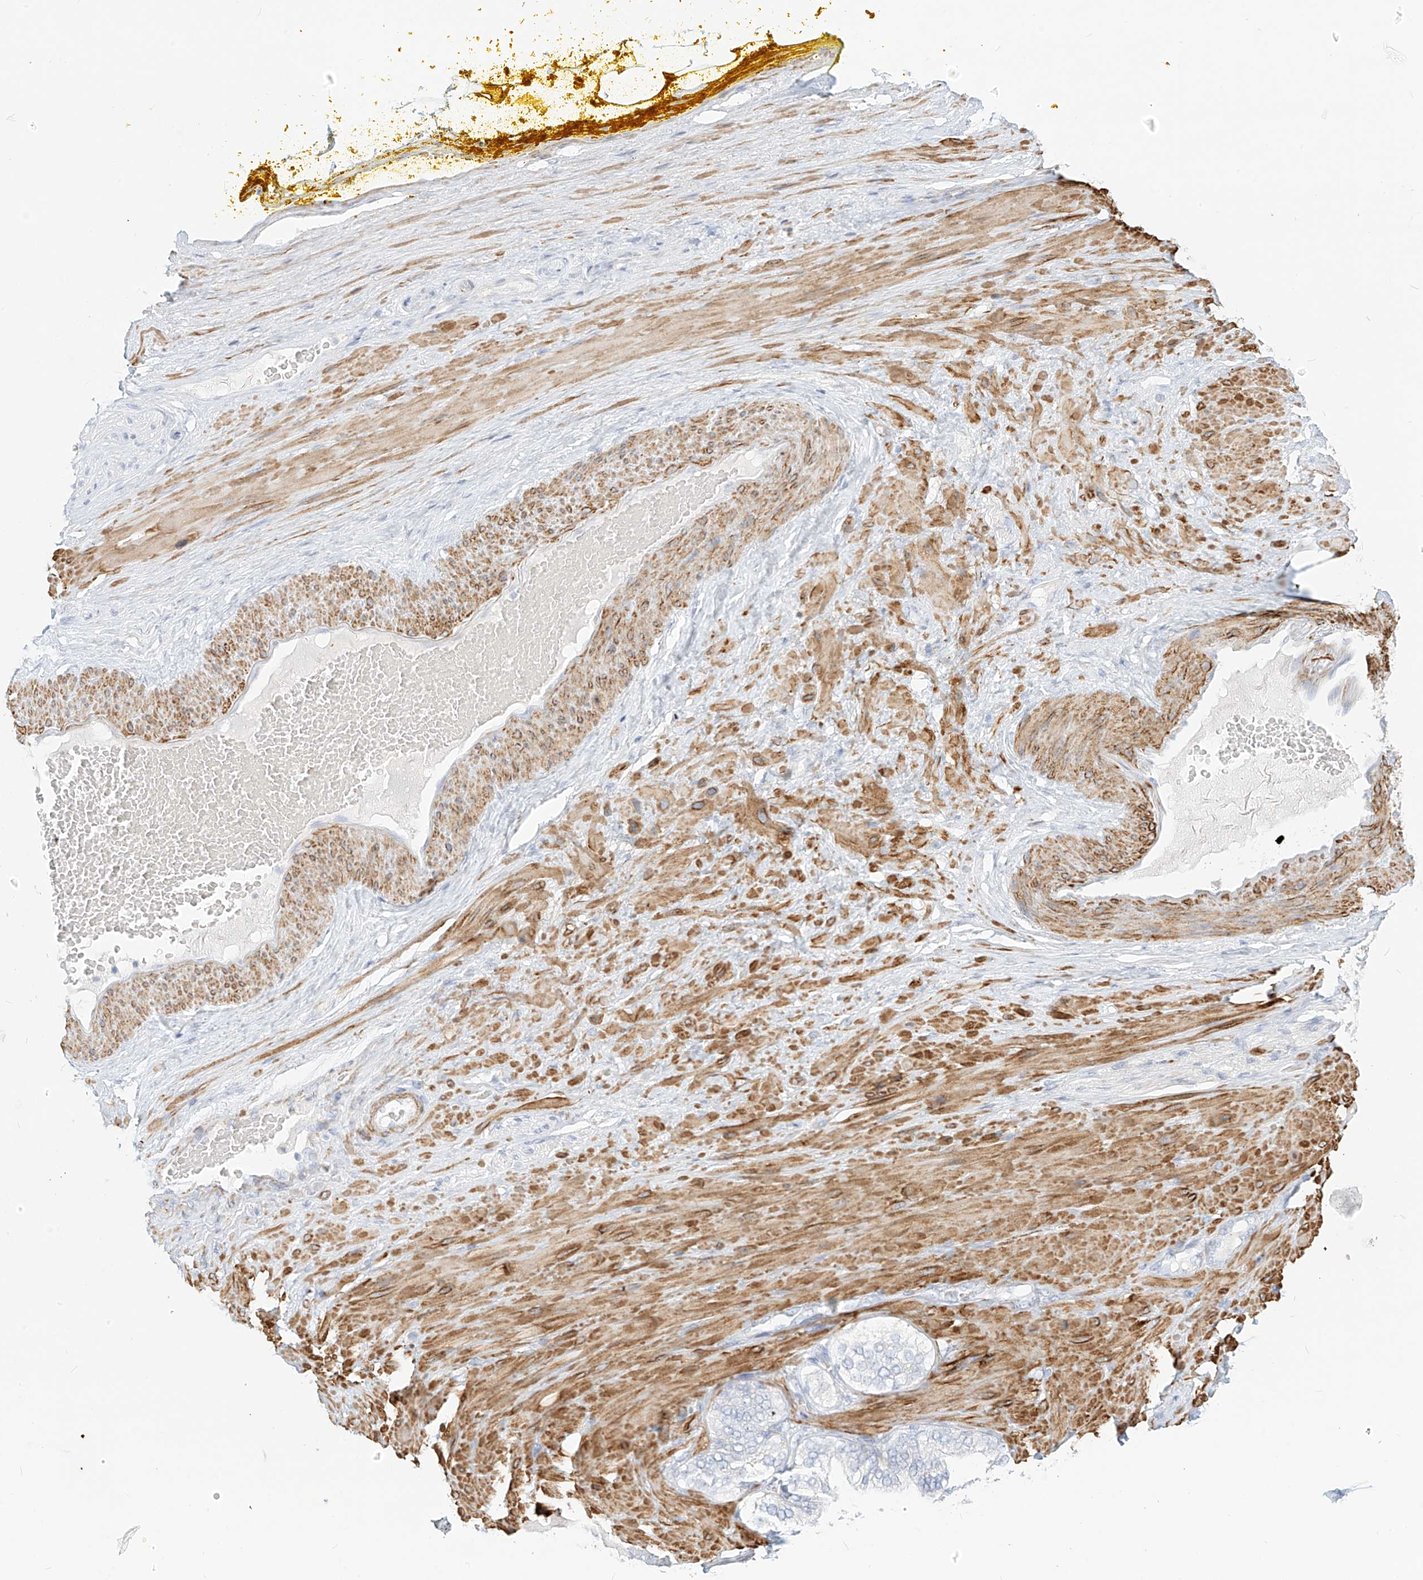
{"staining": {"intensity": "negative", "quantity": "none", "location": "none"}, "tissue": "adipose tissue", "cell_type": "Adipocytes", "image_type": "normal", "snomed": [{"axis": "morphology", "description": "Normal tissue, NOS"}, {"axis": "morphology", "description": "Adenocarcinoma, Low grade"}, {"axis": "topography", "description": "Prostate"}, {"axis": "topography", "description": "Peripheral nerve tissue"}], "caption": "Photomicrograph shows no protein staining in adipocytes of normal adipose tissue.", "gene": "ST3GAL5", "patient": {"sex": "male", "age": 63}}